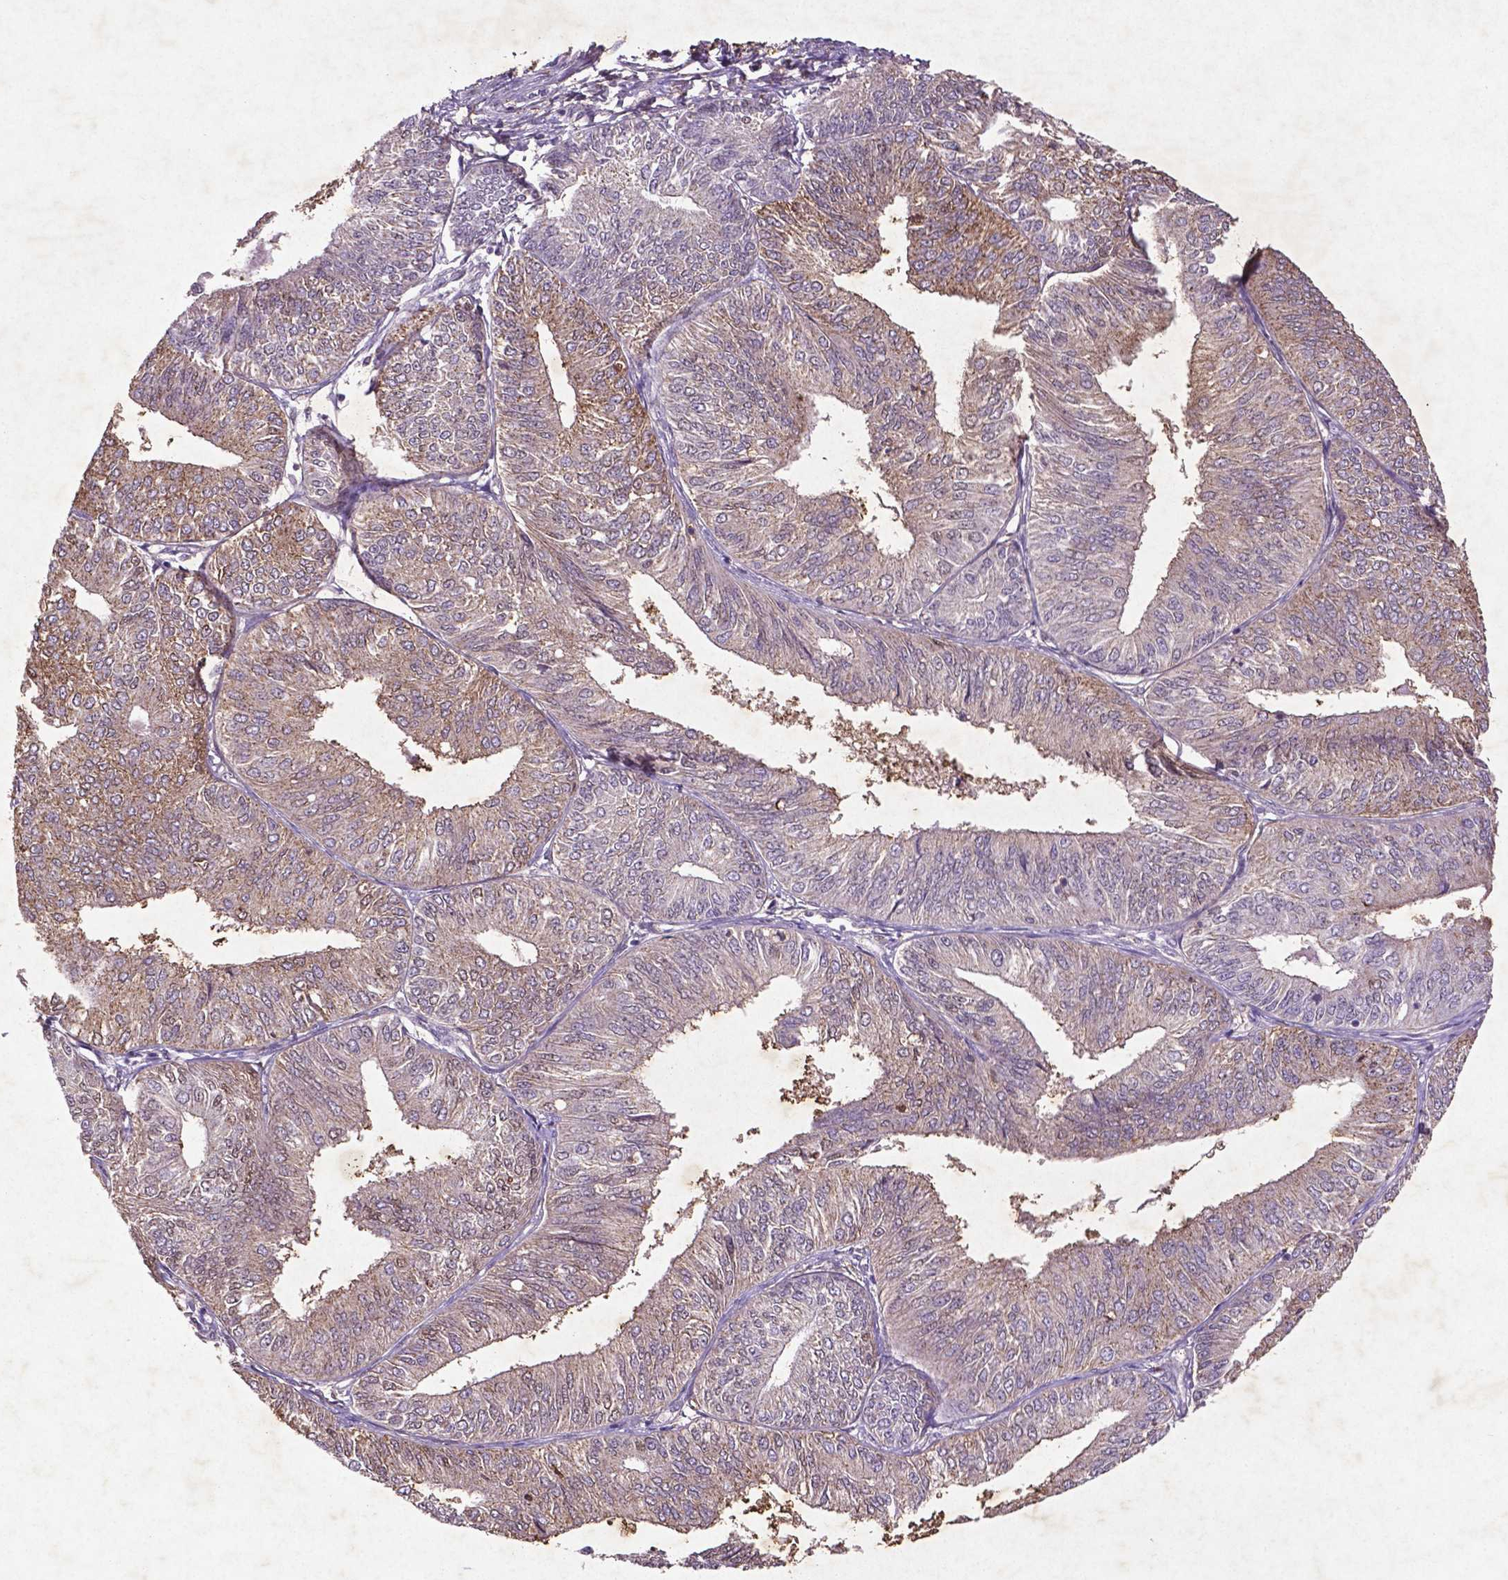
{"staining": {"intensity": "weak", "quantity": "25%-75%", "location": "cytoplasmic/membranous"}, "tissue": "endometrial cancer", "cell_type": "Tumor cells", "image_type": "cancer", "snomed": [{"axis": "morphology", "description": "Adenocarcinoma, NOS"}, {"axis": "topography", "description": "Endometrium"}], "caption": "Brown immunohistochemical staining in endometrial adenocarcinoma displays weak cytoplasmic/membranous positivity in approximately 25%-75% of tumor cells.", "gene": "MTOR", "patient": {"sex": "female", "age": 58}}